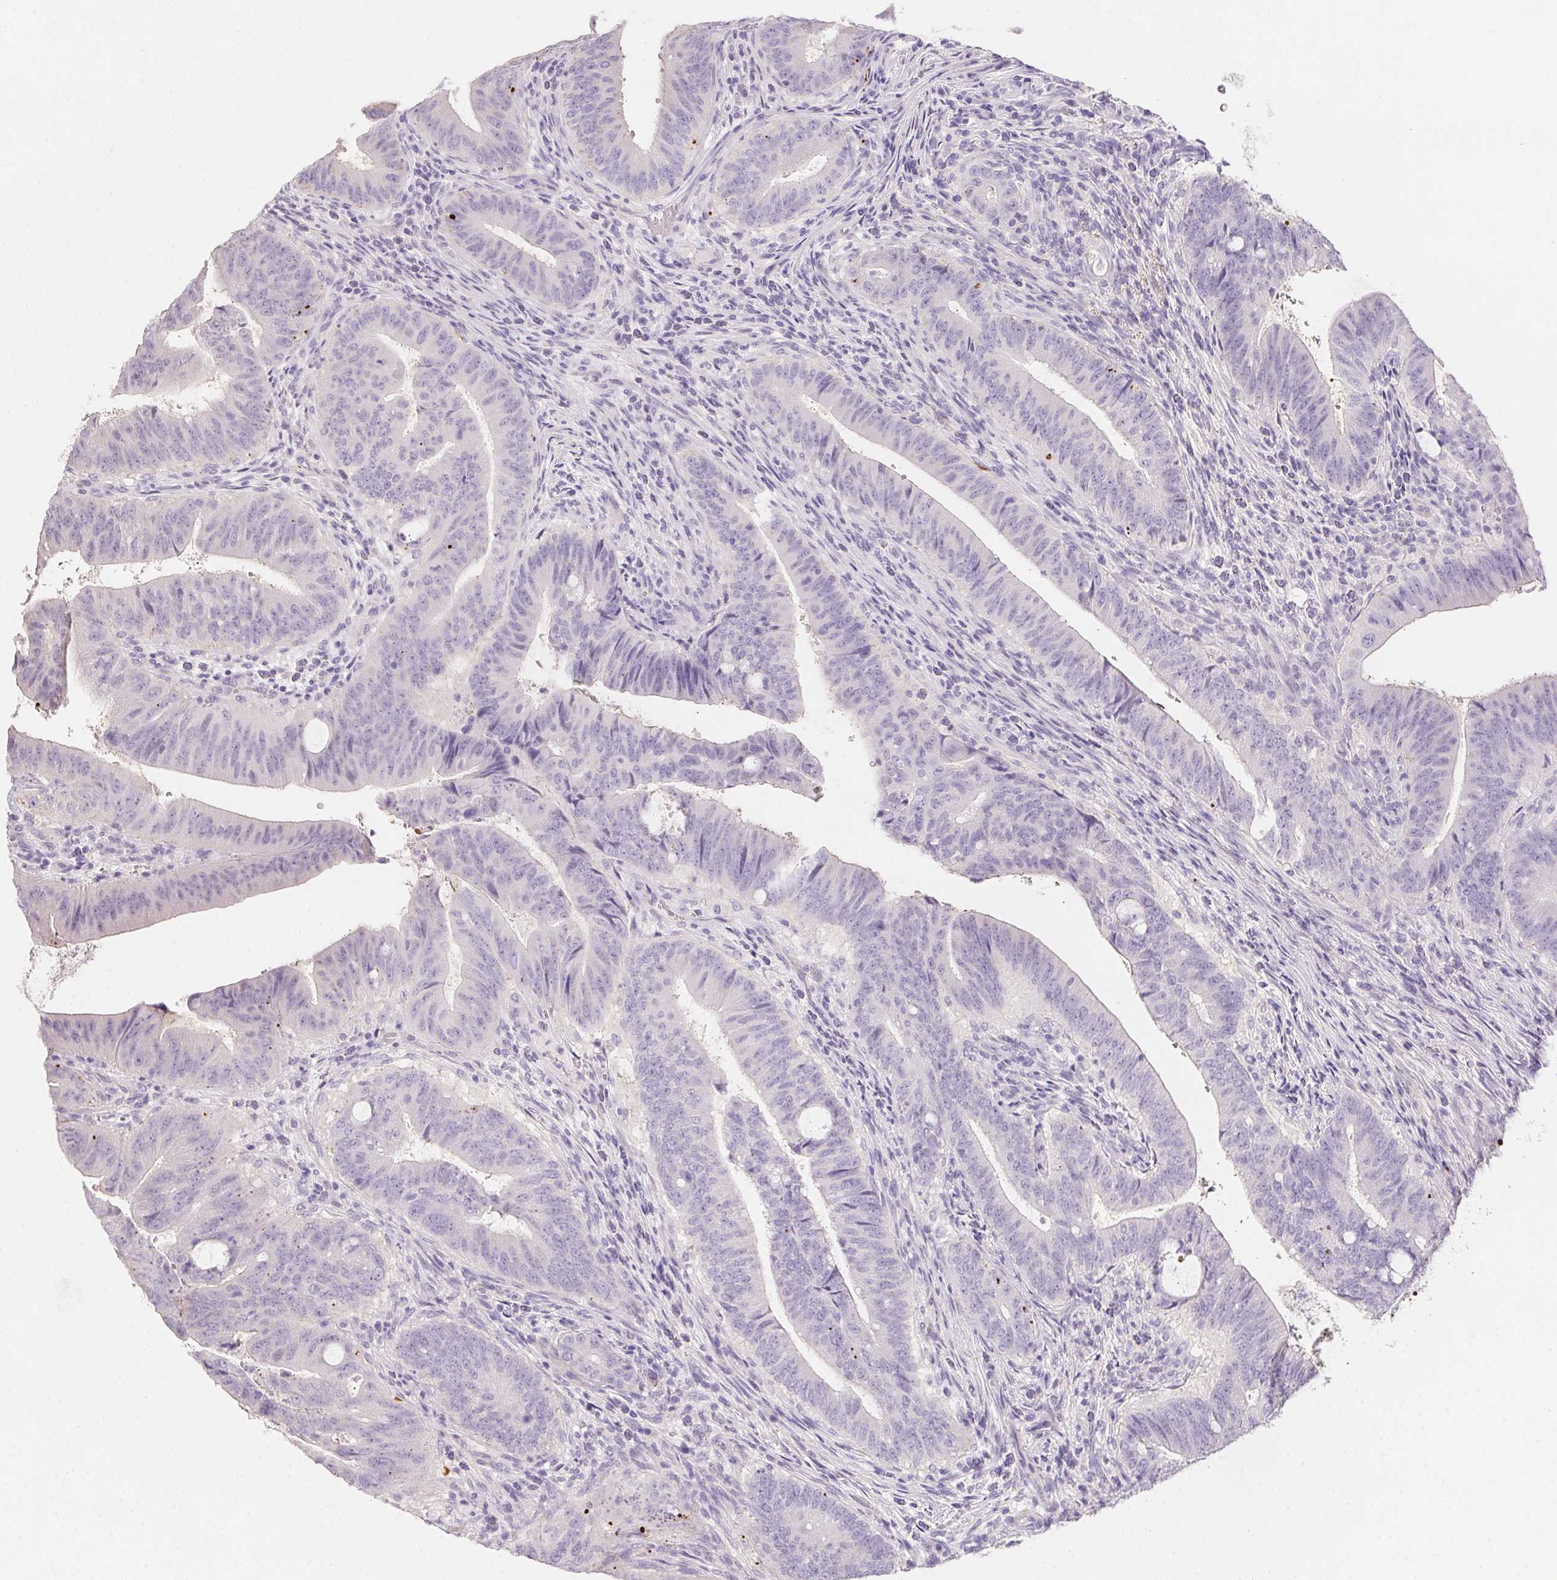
{"staining": {"intensity": "negative", "quantity": "none", "location": "none"}, "tissue": "colorectal cancer", "cell_type": "Tumor cells", "image_type": "cancer", "snomed": [{"axis": "morphology", "description": "Adenocarcinoma, NOS"}, {"axis": "topography", "description": "Colon"}], "caption": "This histopathology image is of colorectal adenocarcinoma stained with immunohistochemistry (IHC) to label a protein in brown with the nuclei are counter-stained blue. There is no expression in tumor cells. The staining is performed using DAB brown chromogen with nuclei counter-stained in using hematoxylin.", "gene": "MYL4", "patient": {"sex": "female", "age": 43}}